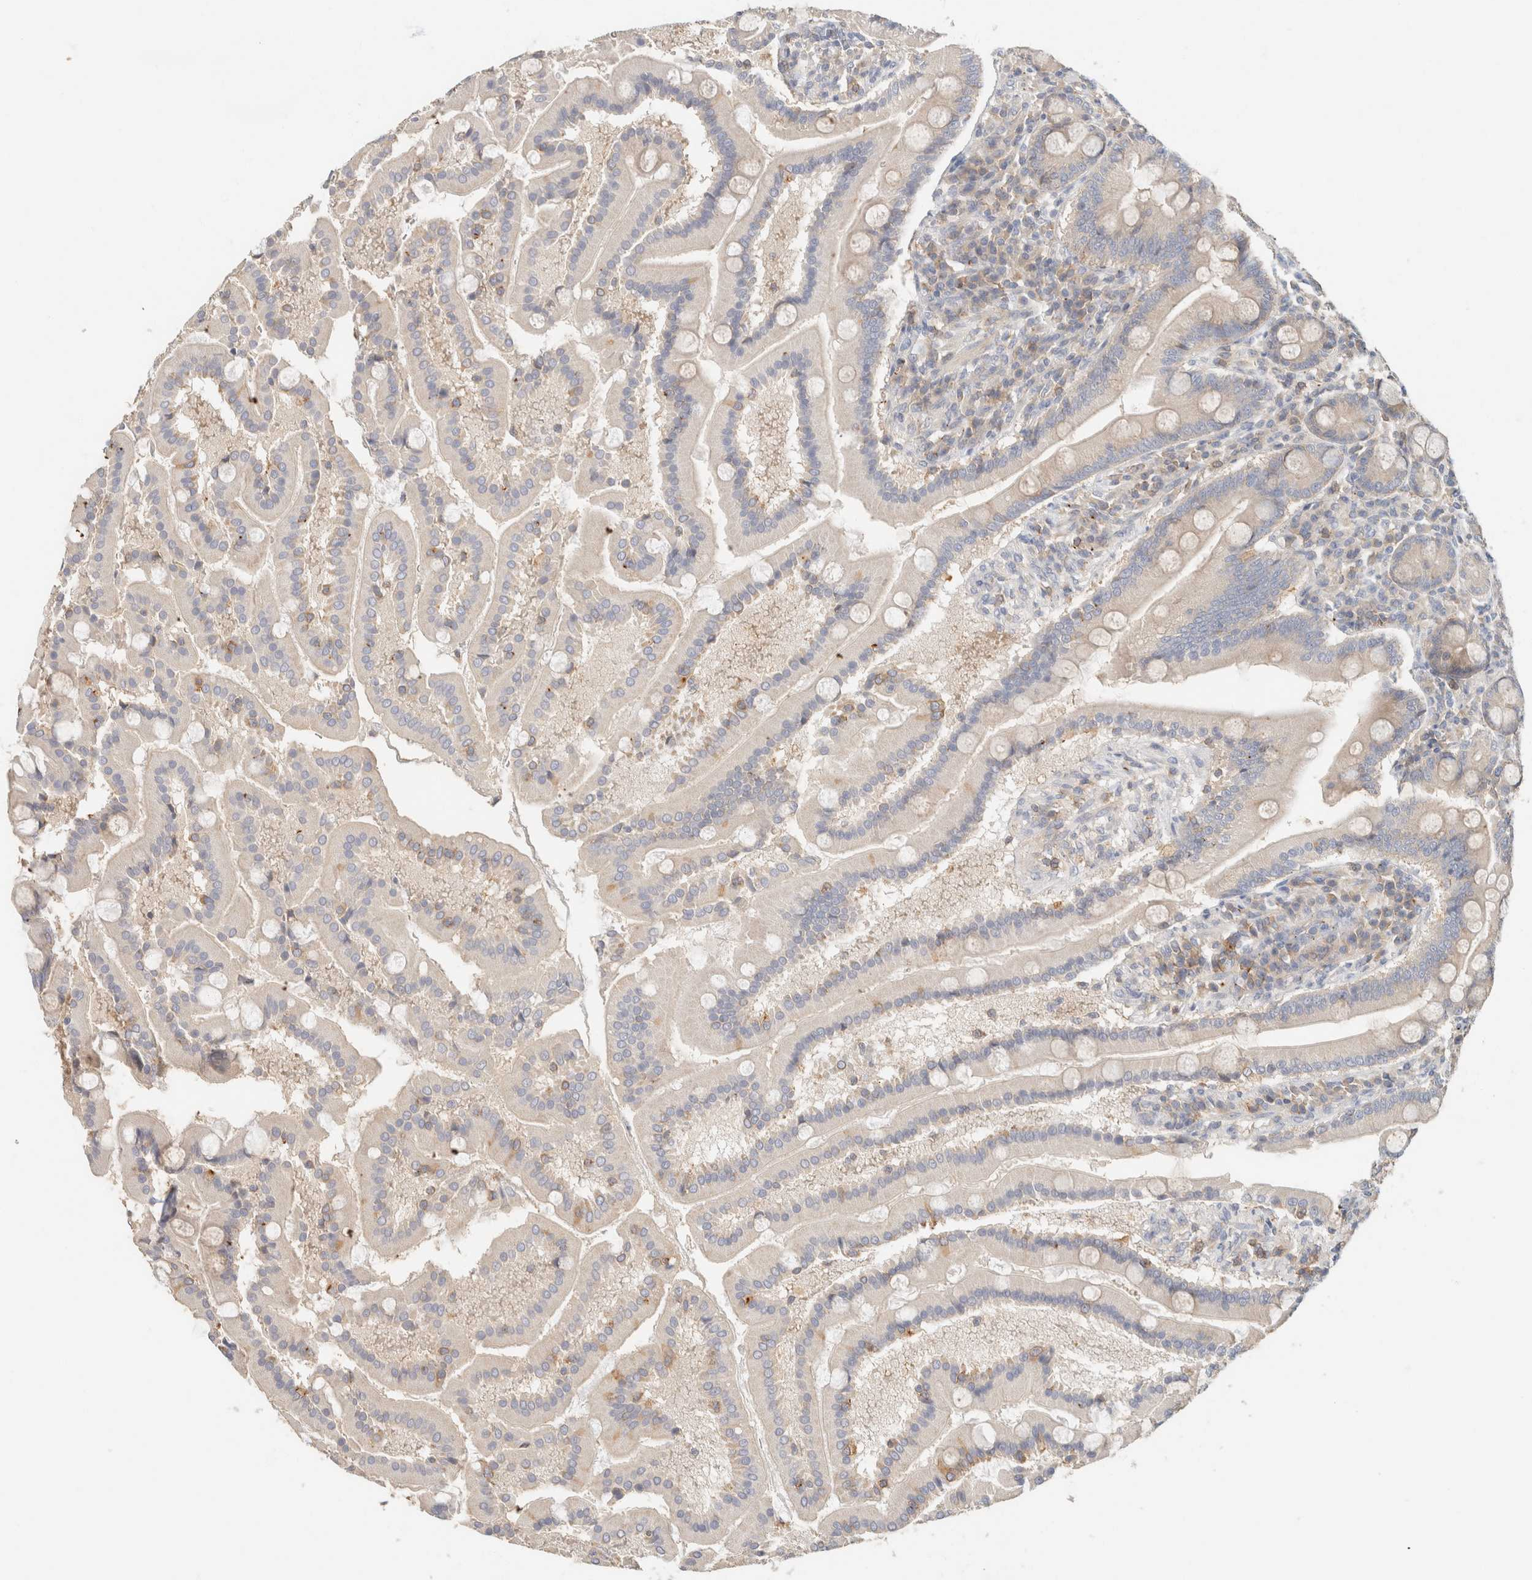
{"staining": {"intensity": "weak", "quantity": "<25%", "location": "cytoplasmic/membranous"}, "tissue": "duodenum", "cell_type": "Glandular cells", "image_type": "normal", "snomed": [{"axis": "morphology", "description": "Normal tissue, NOS"}, {"axis": "topography", "description": "Duodenum"}], "caption": "This photomicrograph is of benign duodenum stained with IHC to label a protein in brown with the nuclei are counter-stained blue. There is no positivity in glandular cells. Brightfield microscopy of immunohistochemistry stained with DAB (3,3'-diaminobenzidine) (brown) and hematoxylin (blue), captured at high magnification.", "gene": "SH3GLB2", "patient": {"sex": "male", "age": 50}}